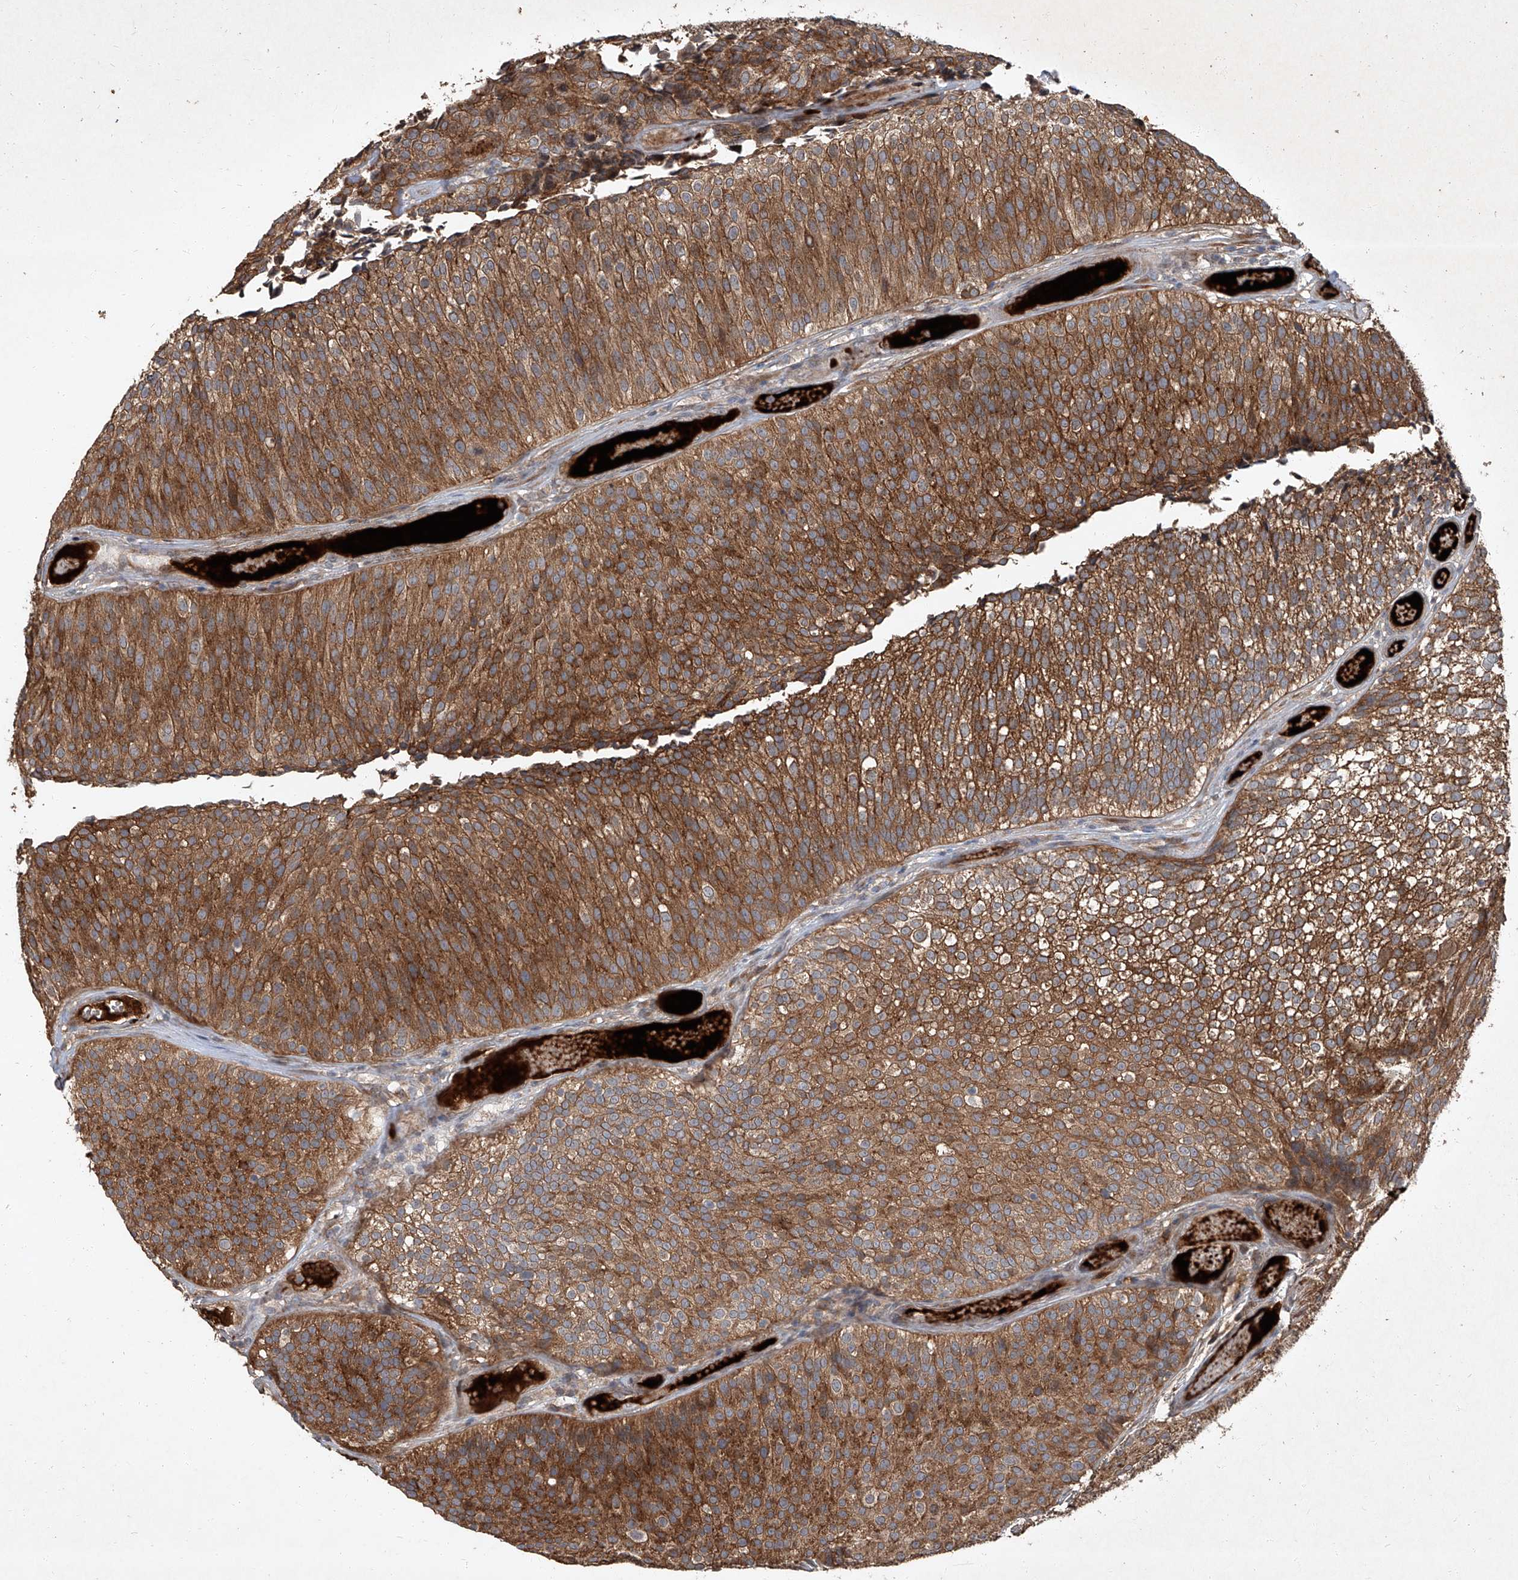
{"staining": {"intensity": "strong", "quantity": ">75%", "location": "cytoplasmic/membranous"}, "tissue": "urothelial cancer", "cell_type": "Tumor cells", "image_type": "cancer", "snomed": [{"axis": "morphology", "description": "Urothelial carcinoma, Low grade"}, {"axis": "topography", "description": "Urinary bladder"}], "caption": "Immunohistochemistry (IHC) image of low-grade urothelial carcinoma stained for a protein (brown), which reveals high levels of strong cytoplasmic/membranous staining in approximately >75% of tumor cells.", "gene": "CCN1", "patient": {"sex": "male", "age": 86}}